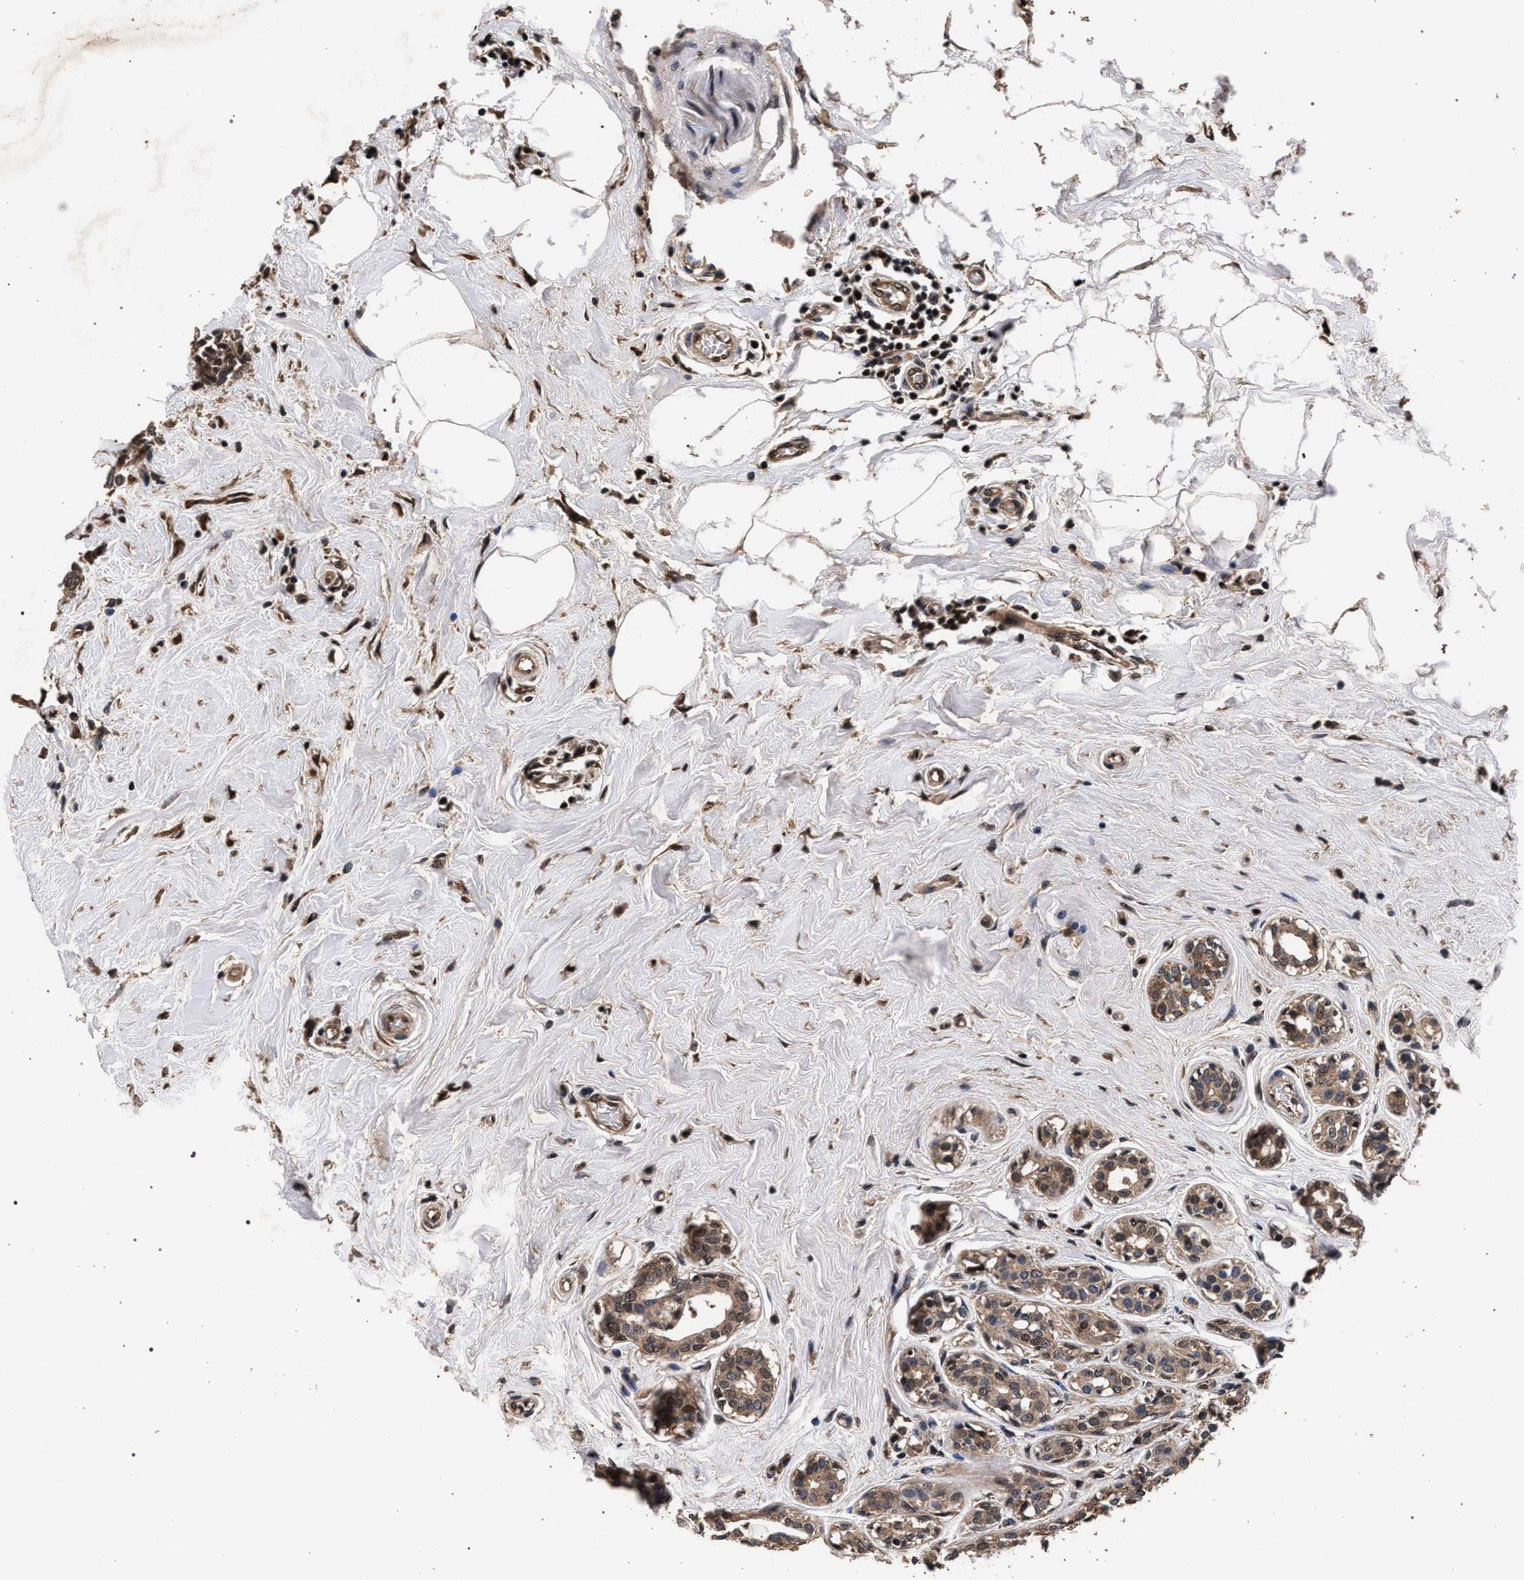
{"staining": {"intensity": "moderate", "quantity": ">75%", "location": "cytoplasmic/membranous,nuclear"}, "tissue": "breast cancer", "cell_type": "Tumor cells", "image_type": "cancer", "snomed": [{"axis": "morphology", "description": "Duct carcinoma"}, {"axis": "topography", "description": "Breast"}], "caption": "Breast cancer (infiltrating ductal carcinoma) tissue shows moderate cytoplasmic/membranous and nuclear staining in about >75% of tumor cells (IHC, brightfield microscopy, high magnification).", "gene": "ACOX1", "patient": {"sex": "female", "age": 55}}